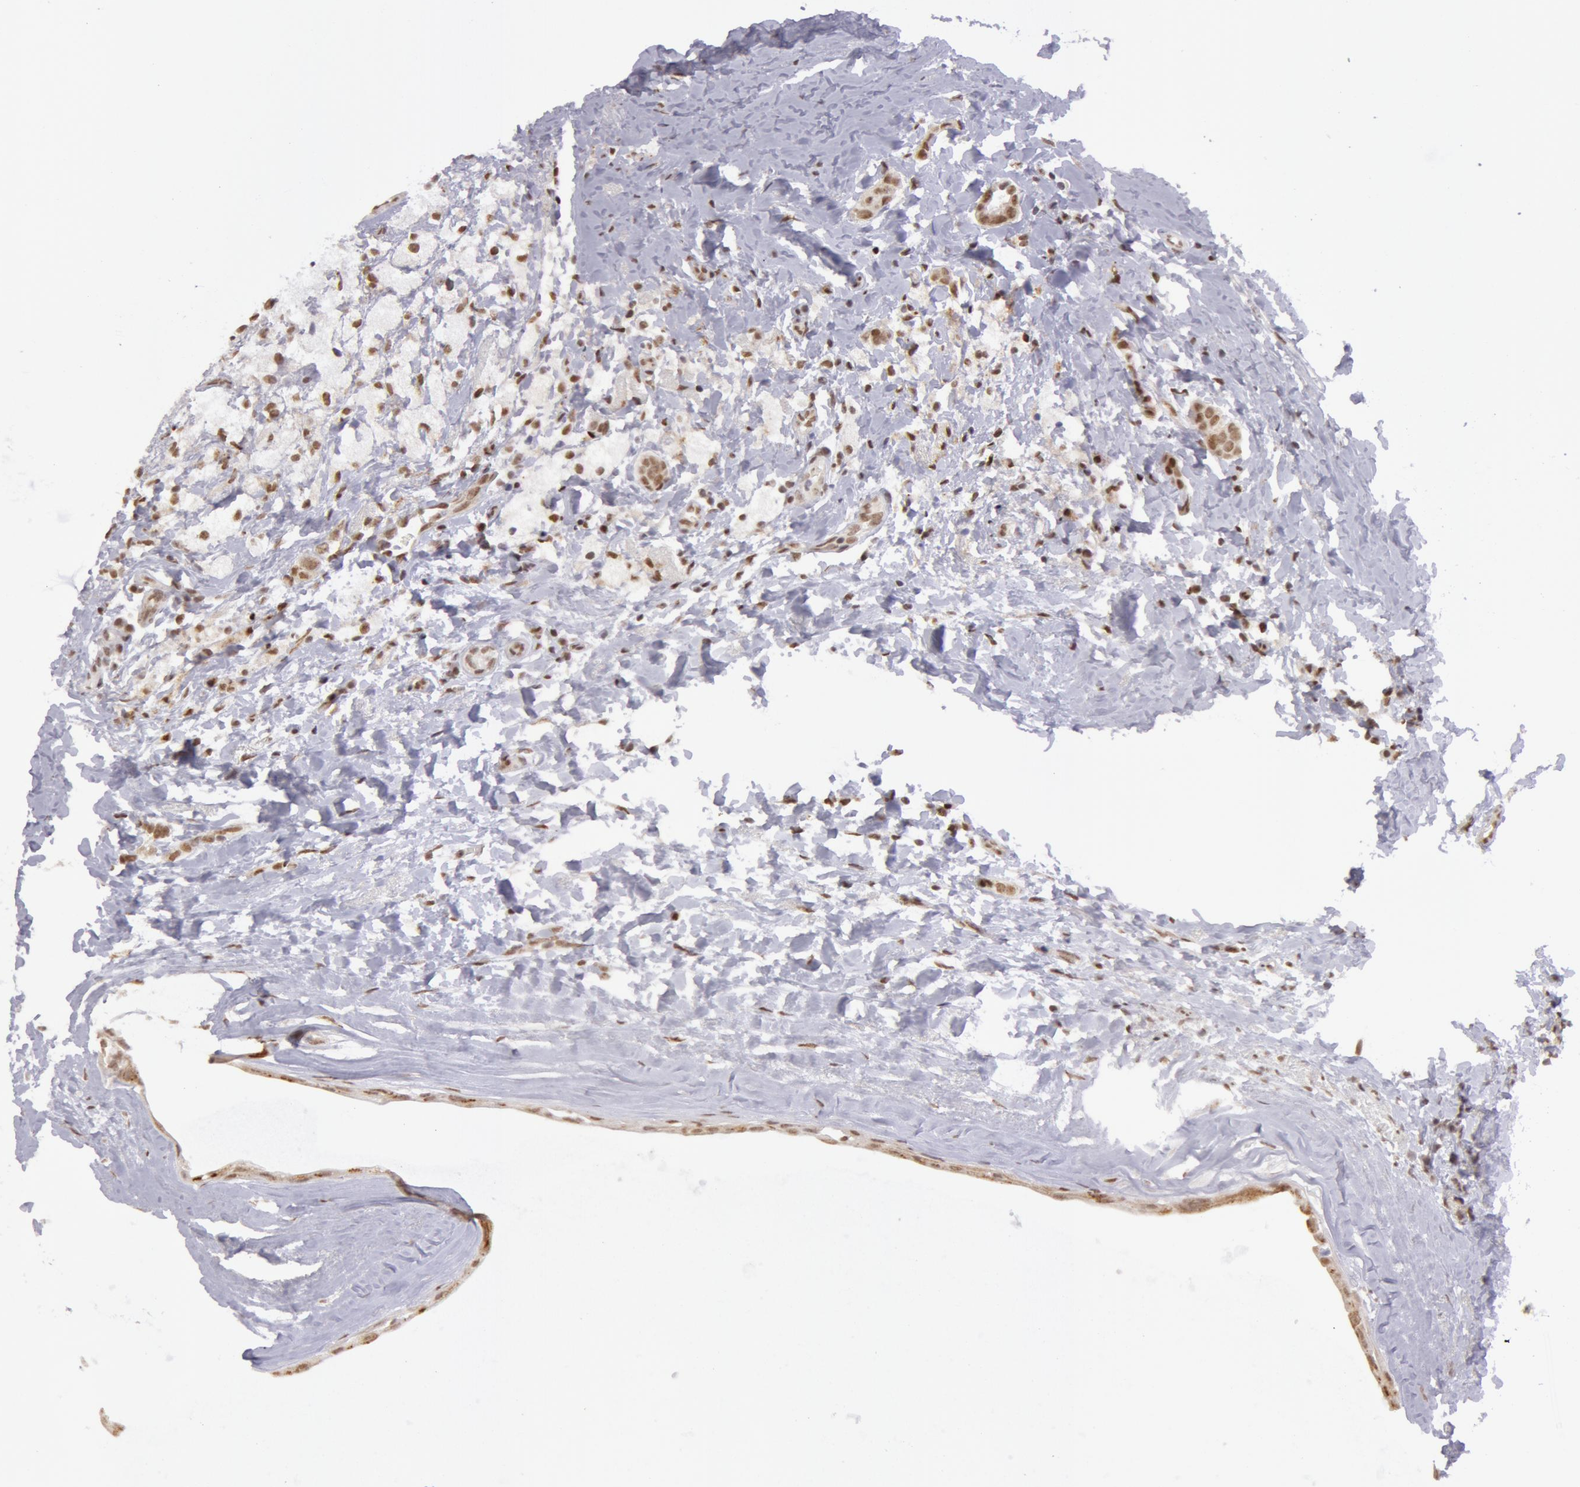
{"staining": {"intensity": "moderate", "quantity": ">75%", "location": "cytoplasmic/membranous,nuclear"}, "tissue": "breast cancer", "cell_type": "Tumor cells", "image_type": "cancer", "snomed": [{"axis": "morphology", "description": "Duct carcinoma"}, {"axis": "topography", "description": "Breast"}], "caption": "Breast cancer was stained to show a protein in brown. There is medium levels of moderate cytoplasmic/membranous and nuclear expression in approximately >75% of tumor cells.", "gene": "VRTN", "patient": {"sex": "female", "age": 54}}